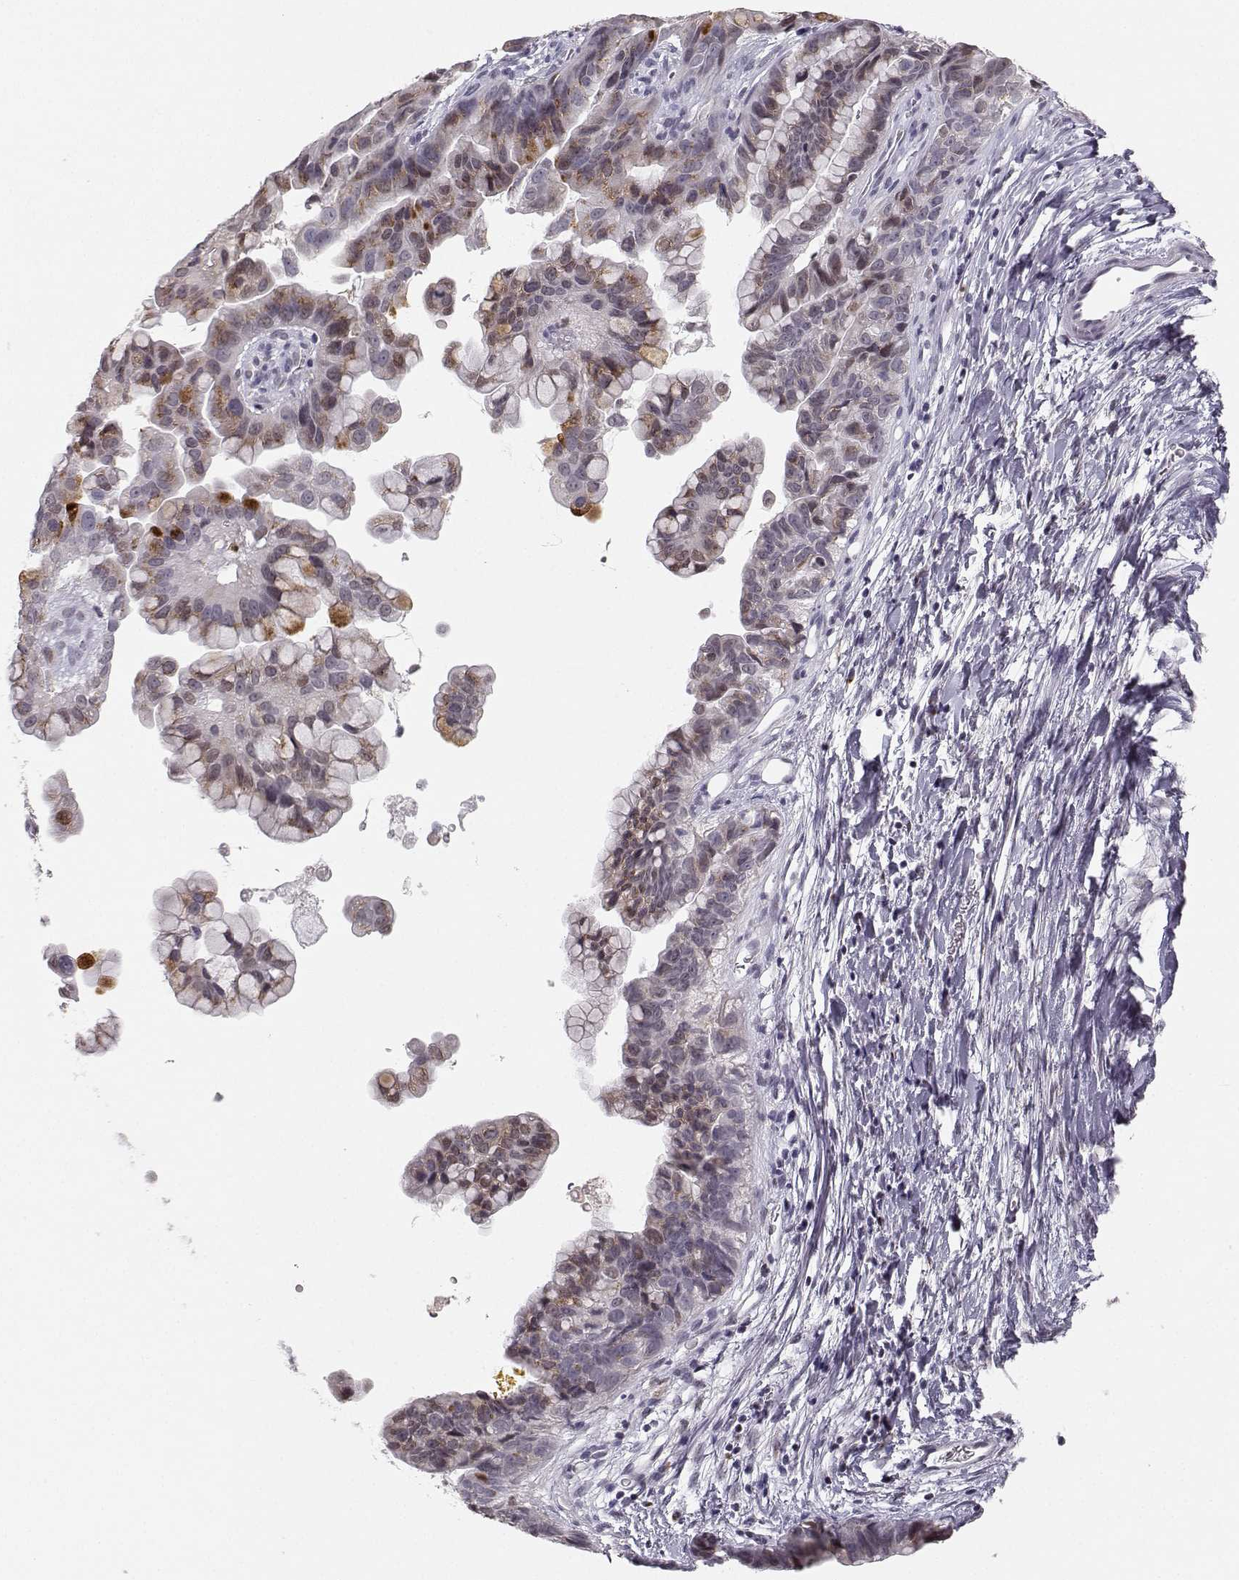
{"staining": {"intensity": "moderate", "quantity": "<25%", "location": "cytoplasmic/membranous"}, "tissue": "ovarian cancer", "cell_type": "Tumor cells", "image_type": "cancer", "snomed": [{"axis": "morphology", "description": "Cystadenocarcinoma, mucinous, NOS"}, {"axis": "topography", "description": "Ovary"}], "caption": "There is low levels of moderate cytoplasmic/membranous positivity in tumor cells of mucinous cystadenocarcinoma (ovarian), as demonstrated by immunohistochemical staining (brown color).", "gene": "HTR7", "patient": {"sex": "female", "age": 76}}